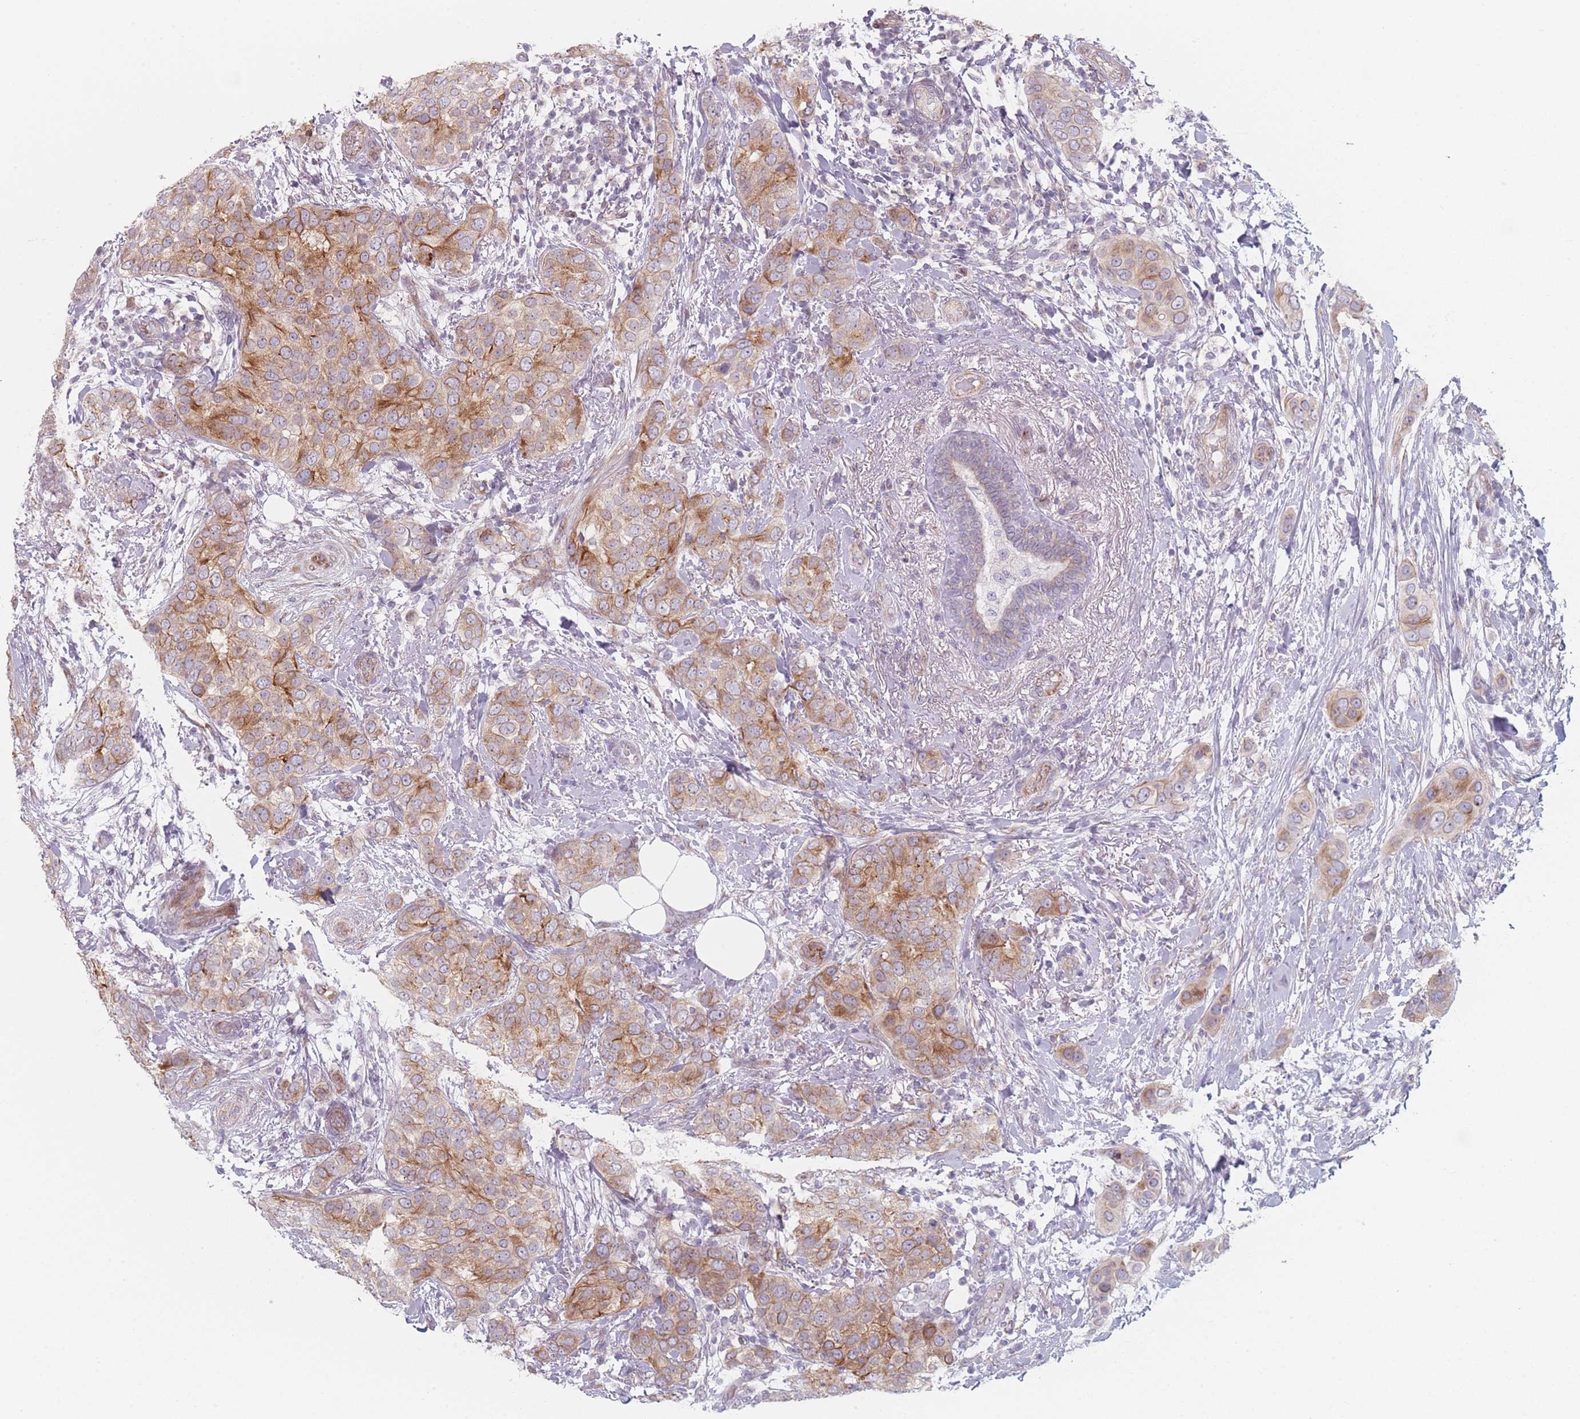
{"staining": {"intensity": "moderate", "quantity": ">75%", "location": "cytoplasmic/membranous"}, "tissue": "breast cancer", "cell_type": "Tumor cells", "image_type": "cancer", "snomed": [{"axis": "morphology", "description": "Lobular carcinoma"}, {"axis": "topography", "description": "Breast"}], "caption": "Breast cancer (lobular carcinoma) was stained to show a protein in brown. There is medium levels of moderate cytoplasmic/membranous staining in approximately >75% of tumor cells. The protein is stained brown, and the nuclei are stained in blue (DAB (3,3'-diaminobenzidine) IHC with brightfield microscopy, high magnification).", "gene": "RNF4", "patient": {"sex": "female", "age": 51}}